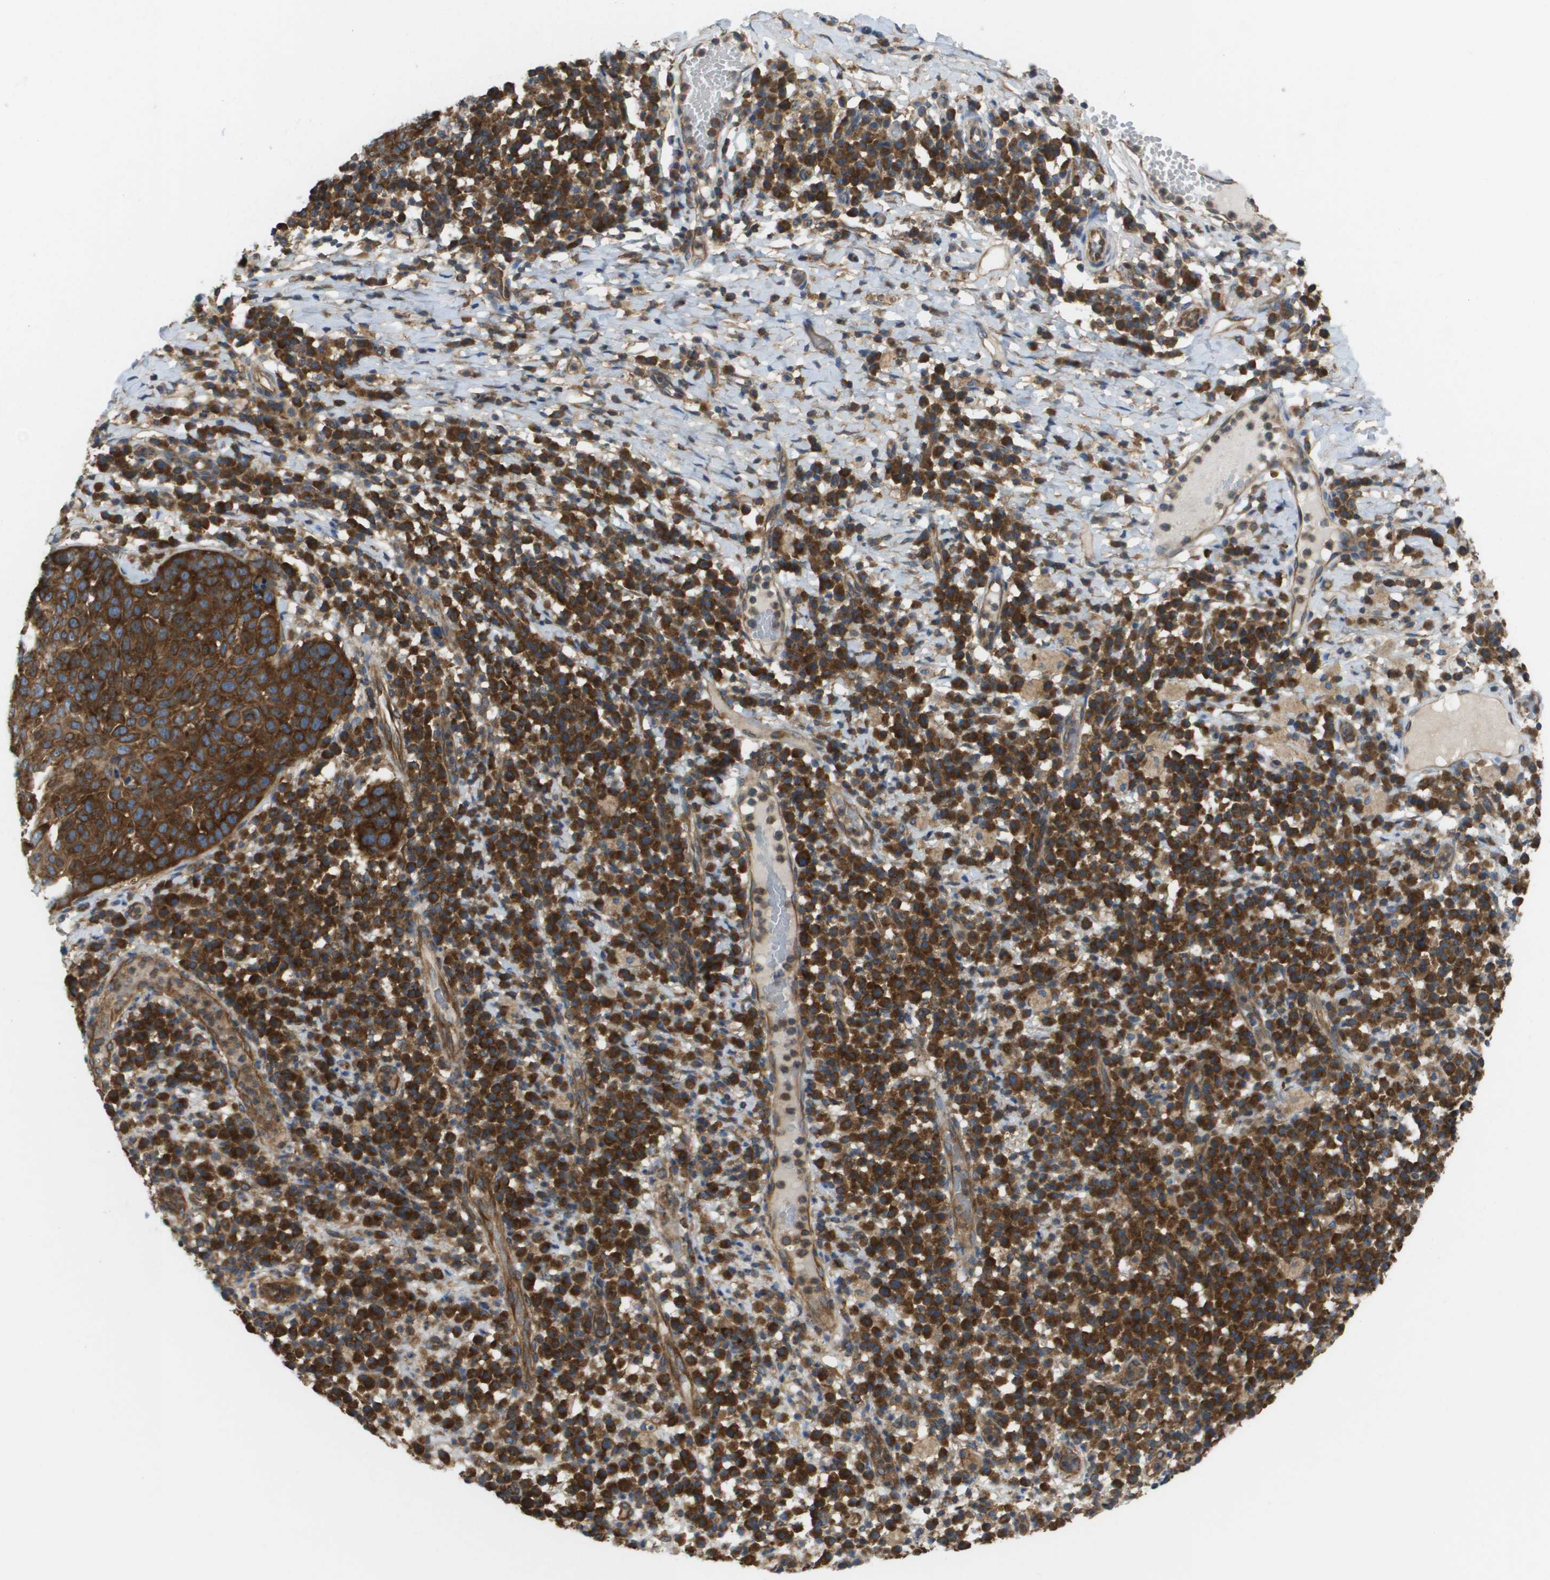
{"staining": {"intensity": "strong", "quantity": ">75%", "location": "cytoplasmic/membranous"}, "tissue": "skin cancer", "cell_type": "Tumor cells", "image_type": "cancer", "snomed": [{"axis": "morphology", "description": "Squamous cell carcinoma in situ, NOS"}, {"axis": "morphology", "description": "Squamous cell carcinoma, NOS"}, {"axis": "topography", "description": "Skin"}], "caption": "This is a histology image of immunohistochemistry (IHC) staining of skin squamous cell carcinoma in situ, which shows strong expression in the cytoplasmic/membranous of tumor cells.", "gene": "EIF4G2", "patient": {"sex": "male", "age": 93}}